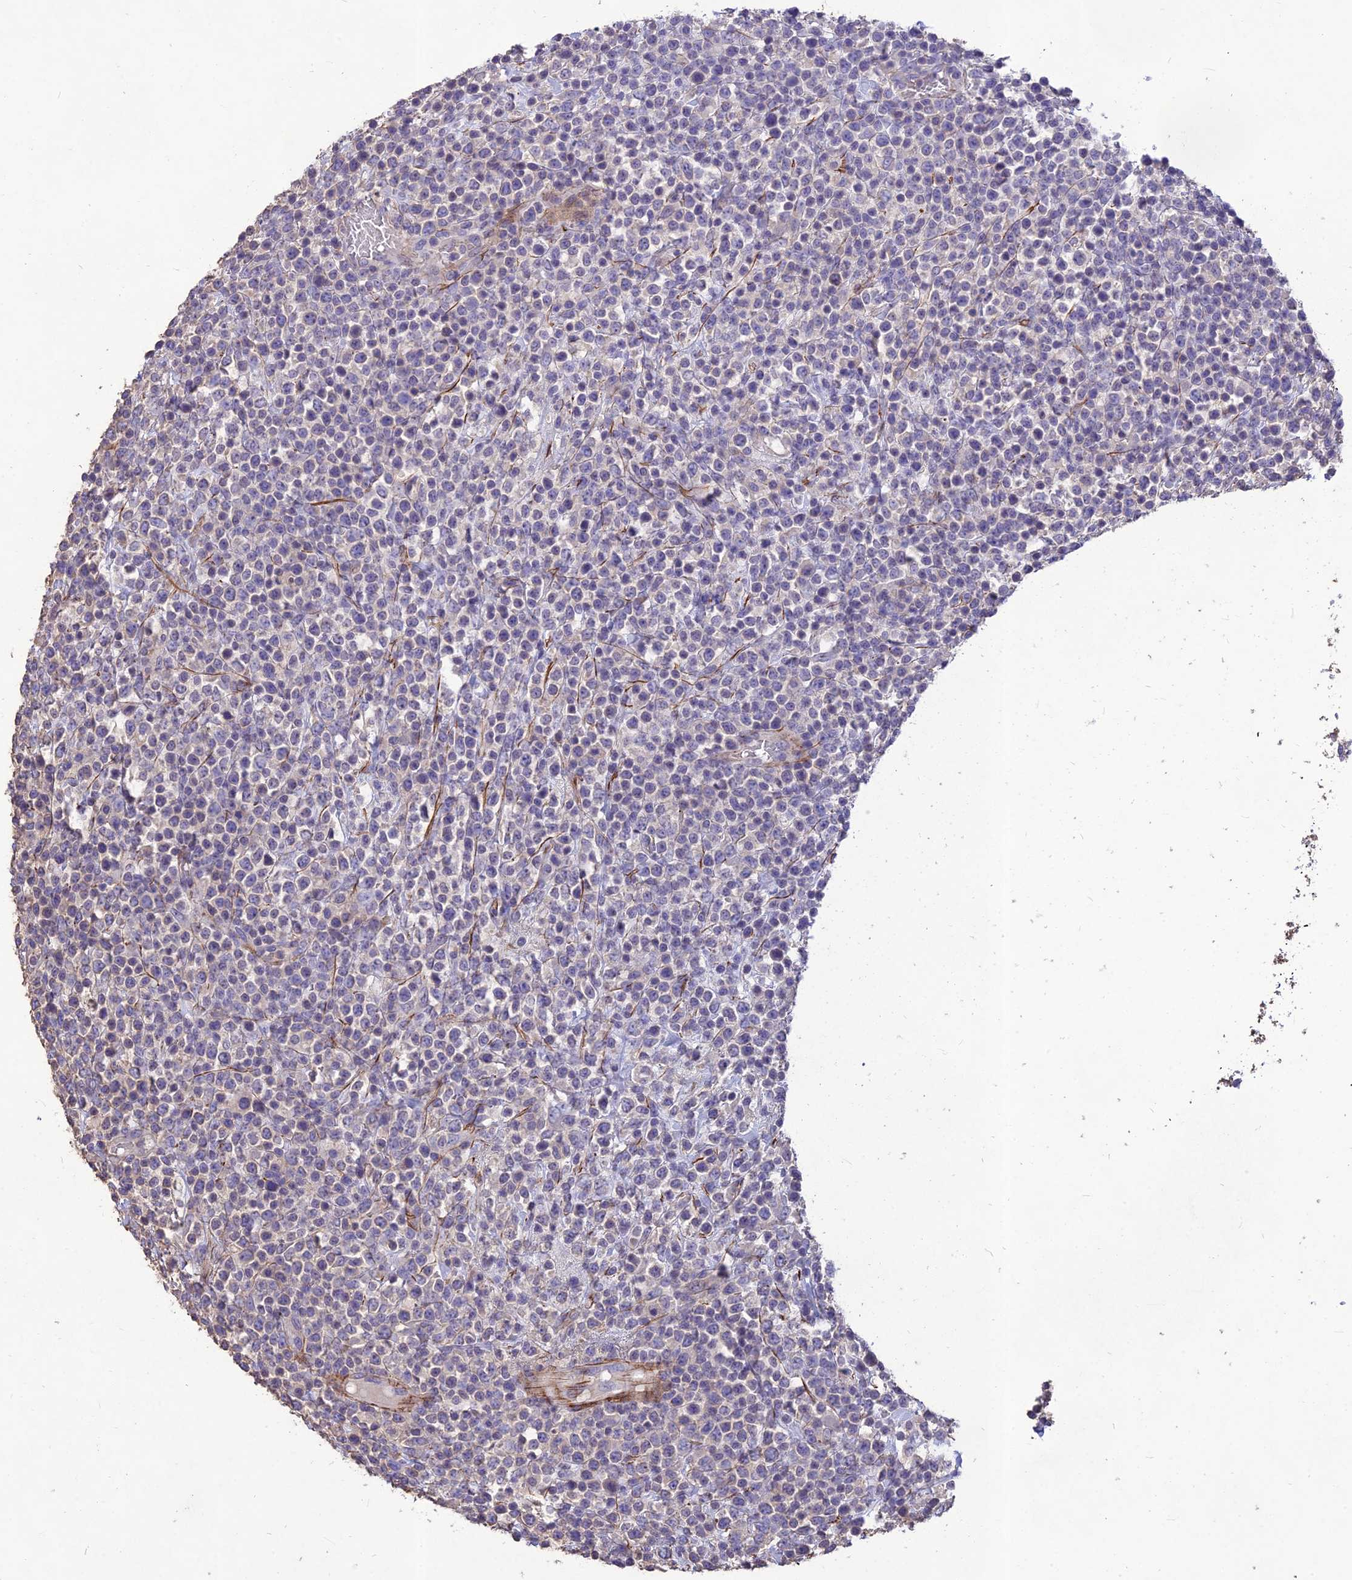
{"staining": {"intensity": "negative", "quantity": "none", "location": "none"}, "tissue": "lymphoma", "cell_type": "Tumor cells", "image_type": "cancer", "snomed": [{"axis": "morphology", "description": "Malignant lymphoma, non-Hodgkin's type, High grade"}, {"axis": "topography", "description": "Colon"}], "caption": "This is an IHC photomicrograph of human lymphoma. There is no positivity in tumor cells.", "gene": "CLUH", "patient": {"sex": "female", "age": 53}}